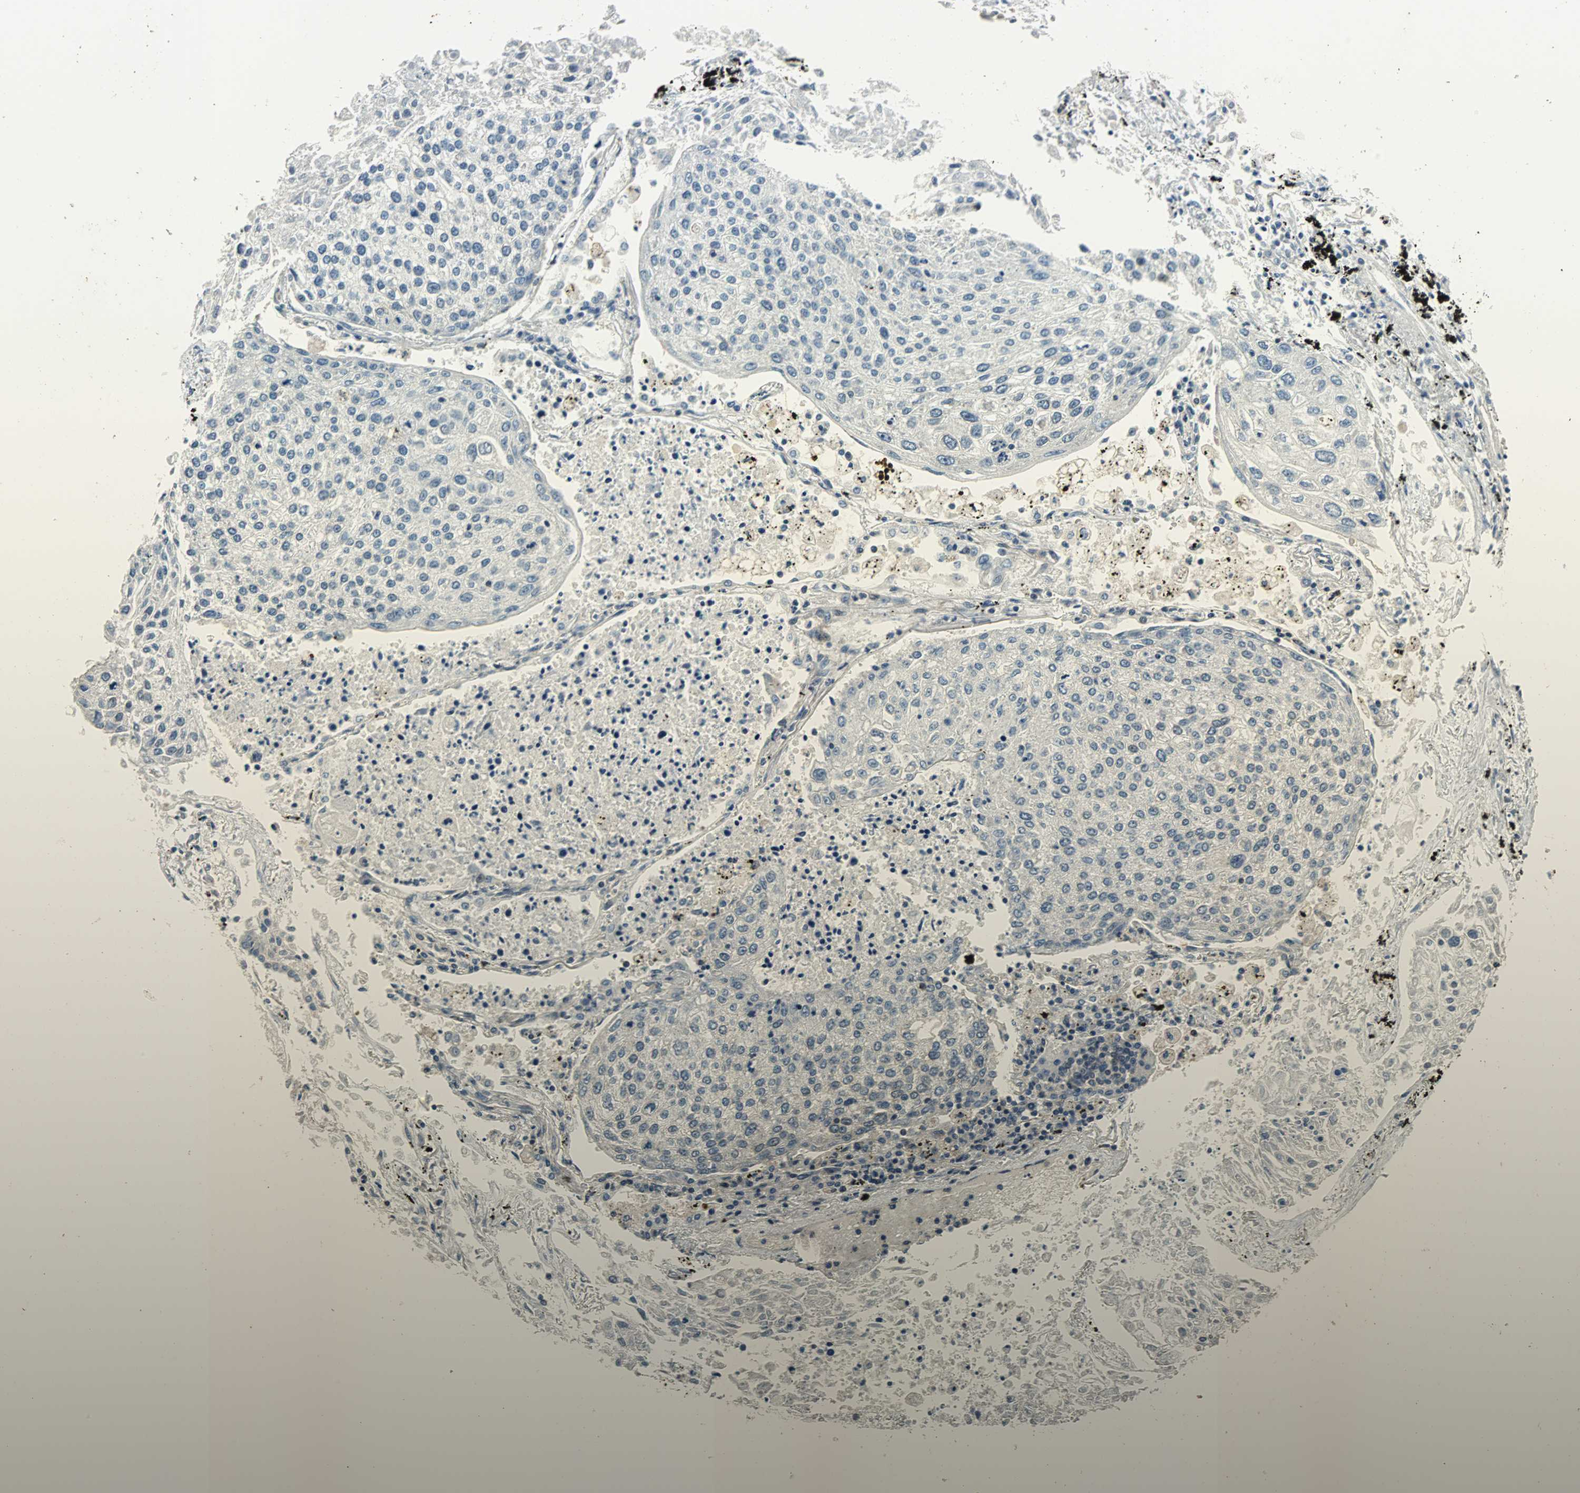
{"staining": {"intensity": "negative", "quantity": "none", "location": "none"}, "tissue": "lung cancer", "cell_type": "Tumor cells", "image_type": "cancer", "snomed": [{"axis": "morphology", "description": "Squamous cell carcinoma, NOS"}, {"axis": "topography", "description": "Lung"}], "caption": "Tumor cells are negative for protein expression in human squamous cell carcinoma (lung).", "gene": "GSDMD", "patient": {"sex": "male", "age": 75}}